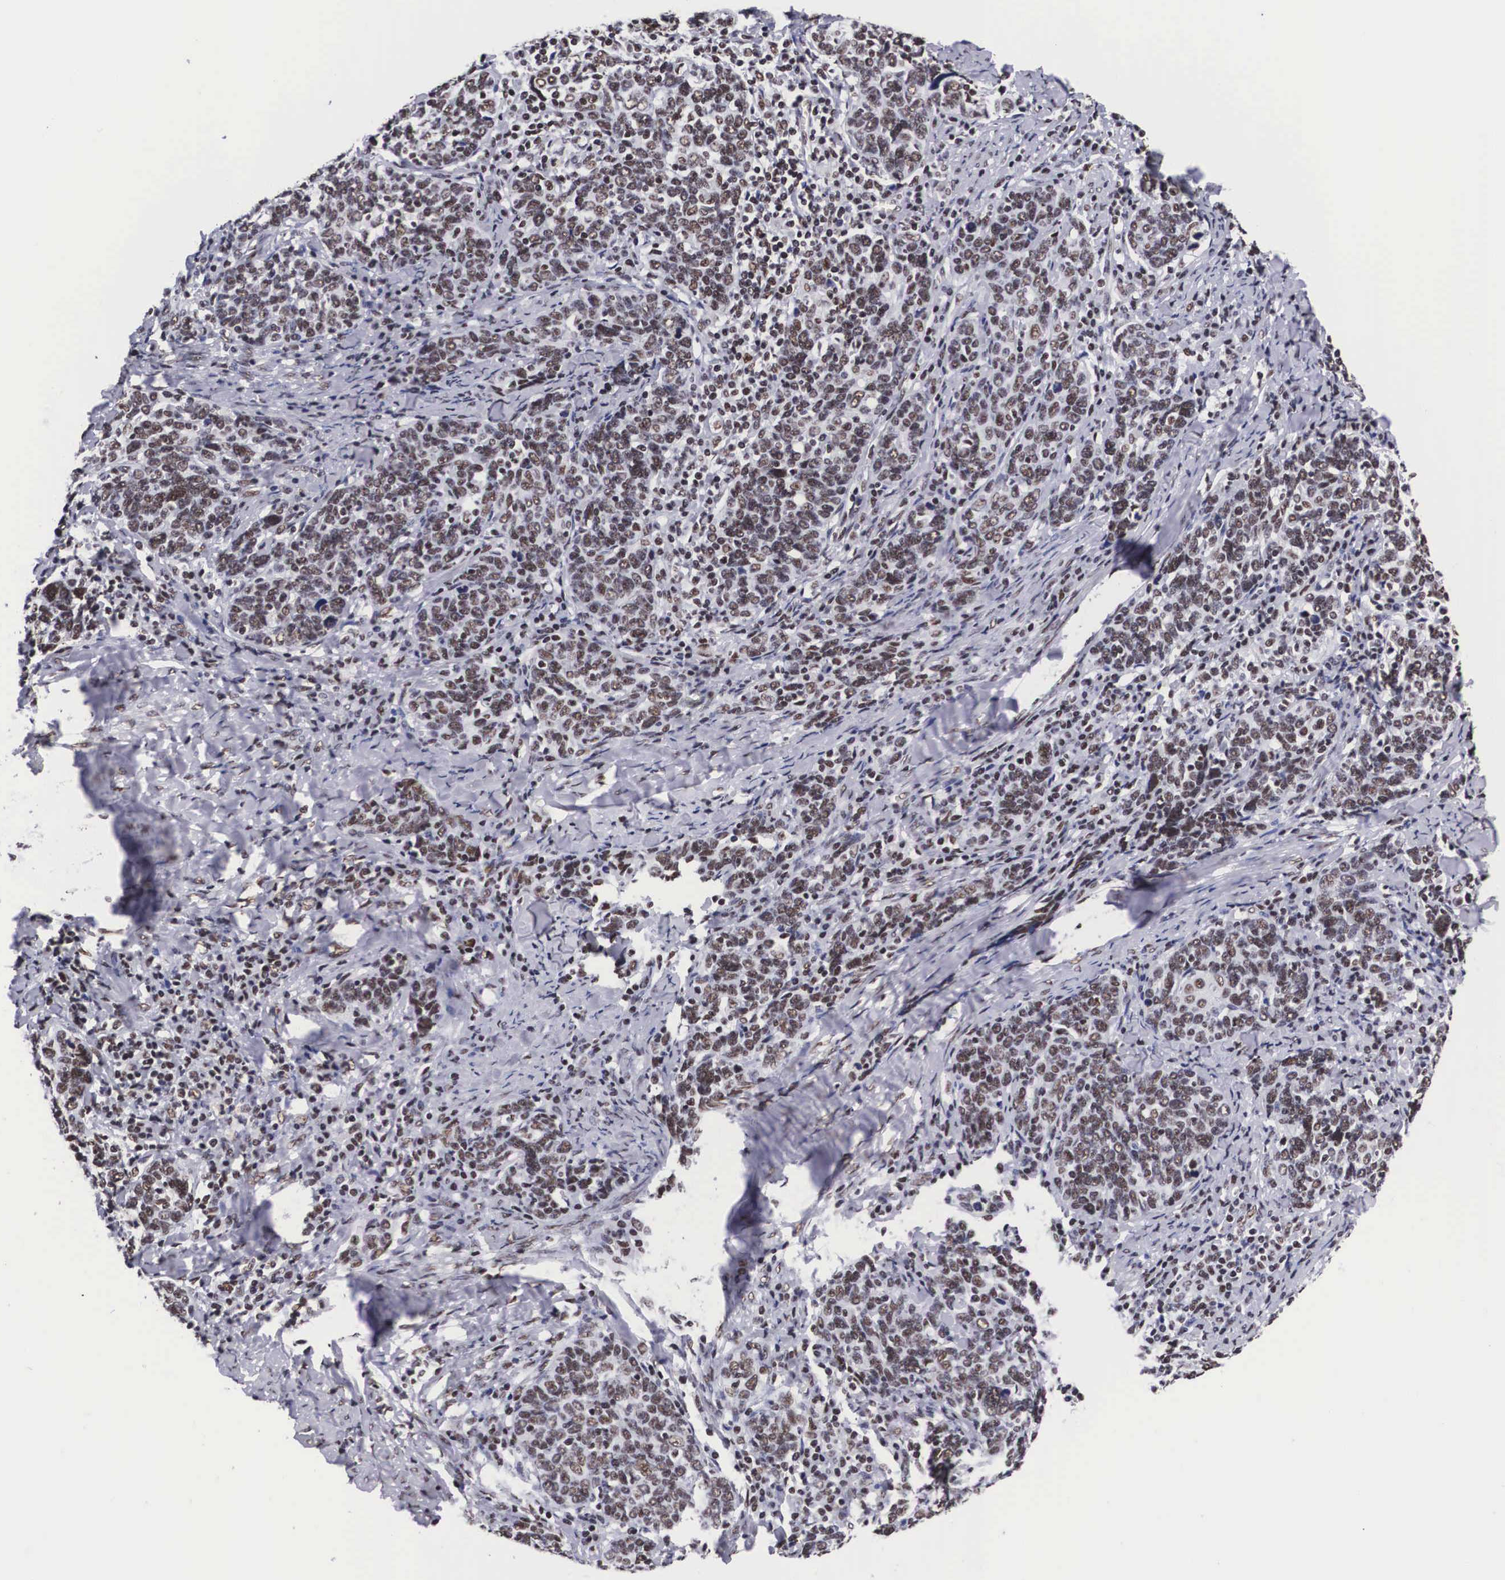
{"staining": {"intensity": "moderate", "quantity": ">75%", "location": "nuclear"}, "tissue": "cervical cancer", "cell_type": "Tumor cells", "image_type": "cancer", "snomed": [{"axis": "morphology", "description": "Squamous cell carcinoma, NOS"}, {"axis": "topography", "description": "Cervix"}], "caption": "The image displays staining of cervical cancer (squamous cell carcinoma), revealing moderate nuclear protein staining (brown color) within tumor cells.", "gene": "SF3A1", "patient": {"sex": "female", "age": 41}}